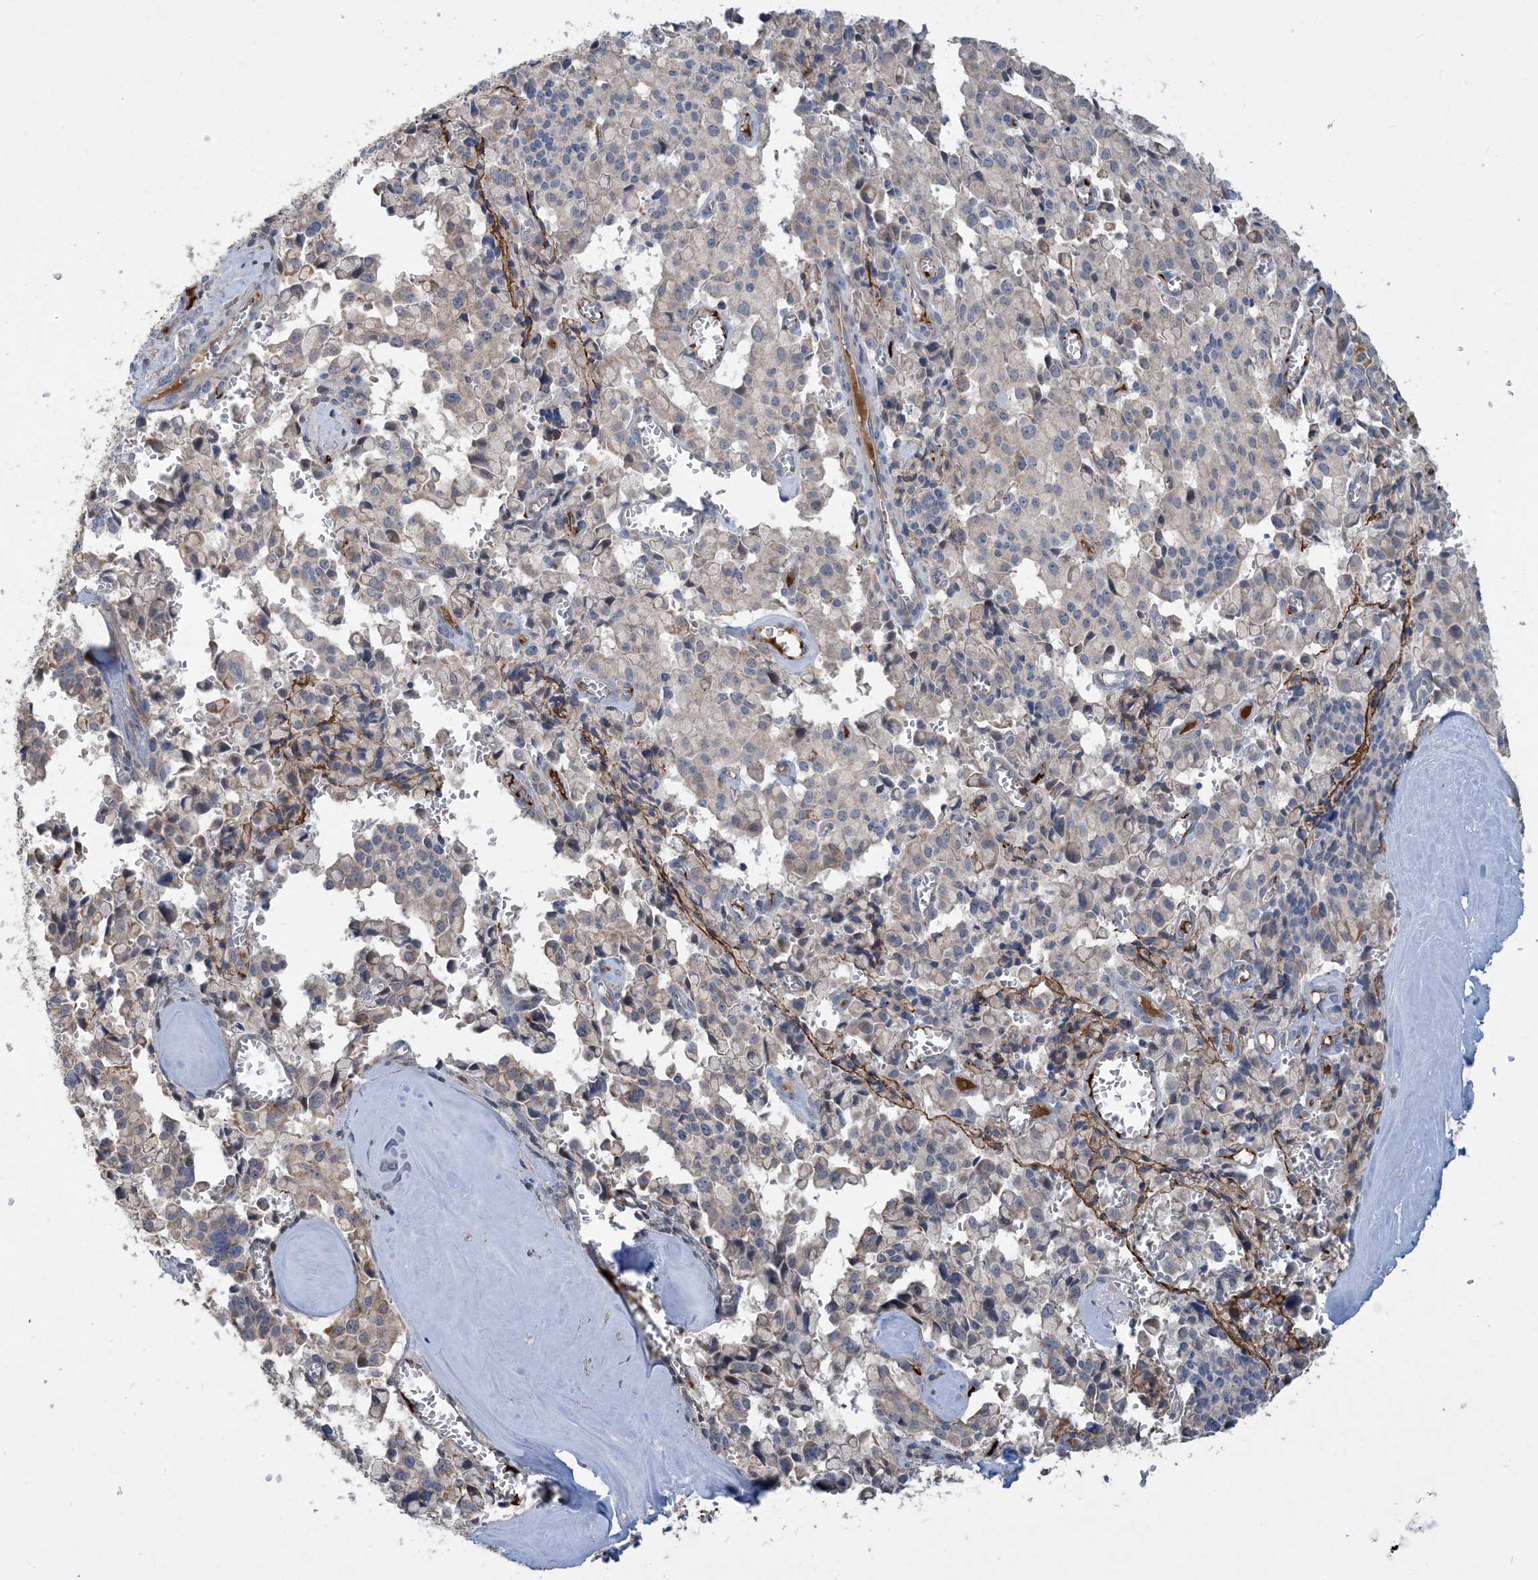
{"staining": {"intensity": "negative", "quantity": "none", "location": "none"}, "tissue": "pancreatic cancer", "cell_type": "Tumor cells", "image_type": "cancer", "snomed": [{"axis": "morphology", "description": "Adenocarcinoma, NOS"}, {"axis": "topography", "description": "Pancreas"}], "caption": "Protein analysis of adenocarcinoma (pancreatic) reveals no significant staining in tumor cells.", "gene": "ECHDC1", "patient": {"sex": "male", "age": 65}}